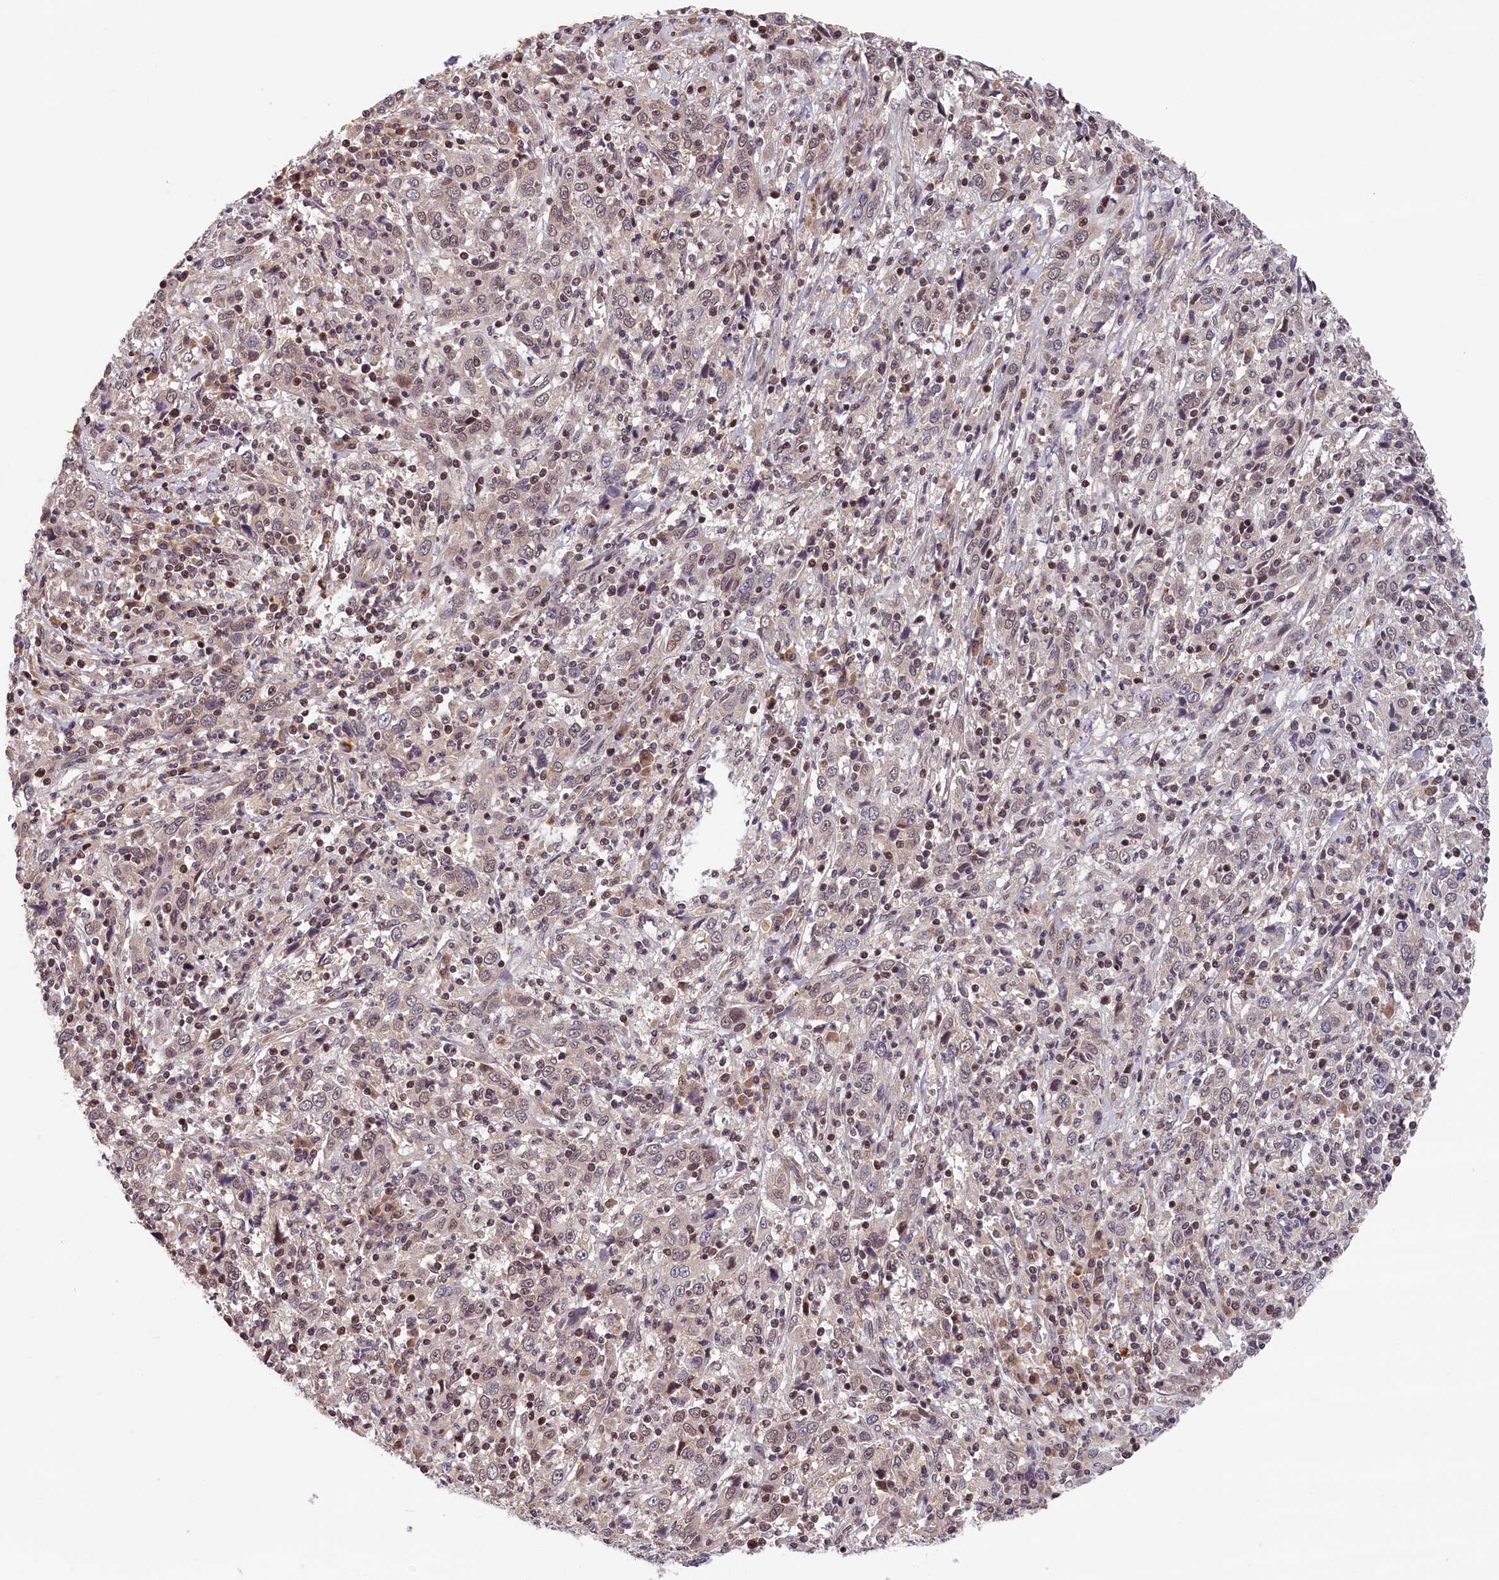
{"staining": {"intensity": "weak", "quantity": "25%-75%", "location": "nuclear"}, "tissue": "cervical cancer", "cell_type": "Tumor cells", "image_type": "cancer", "snomed": [{"axis": "morphology", "description": "Squamous cell carcinoma, NOS"}, {"axis": "topography", "description": "Cervix"}], "caption": "Squamous cell carcinoma (cervical) tissue displays weak nuclear positivity in about 25%-75% of tumor cells, visualized by immunohistochemistry. The protein is shown in brown color, while the nuclei are stained blue.", "gene": "KCNK6", "patient": {"sex": "female", "age": 46}}